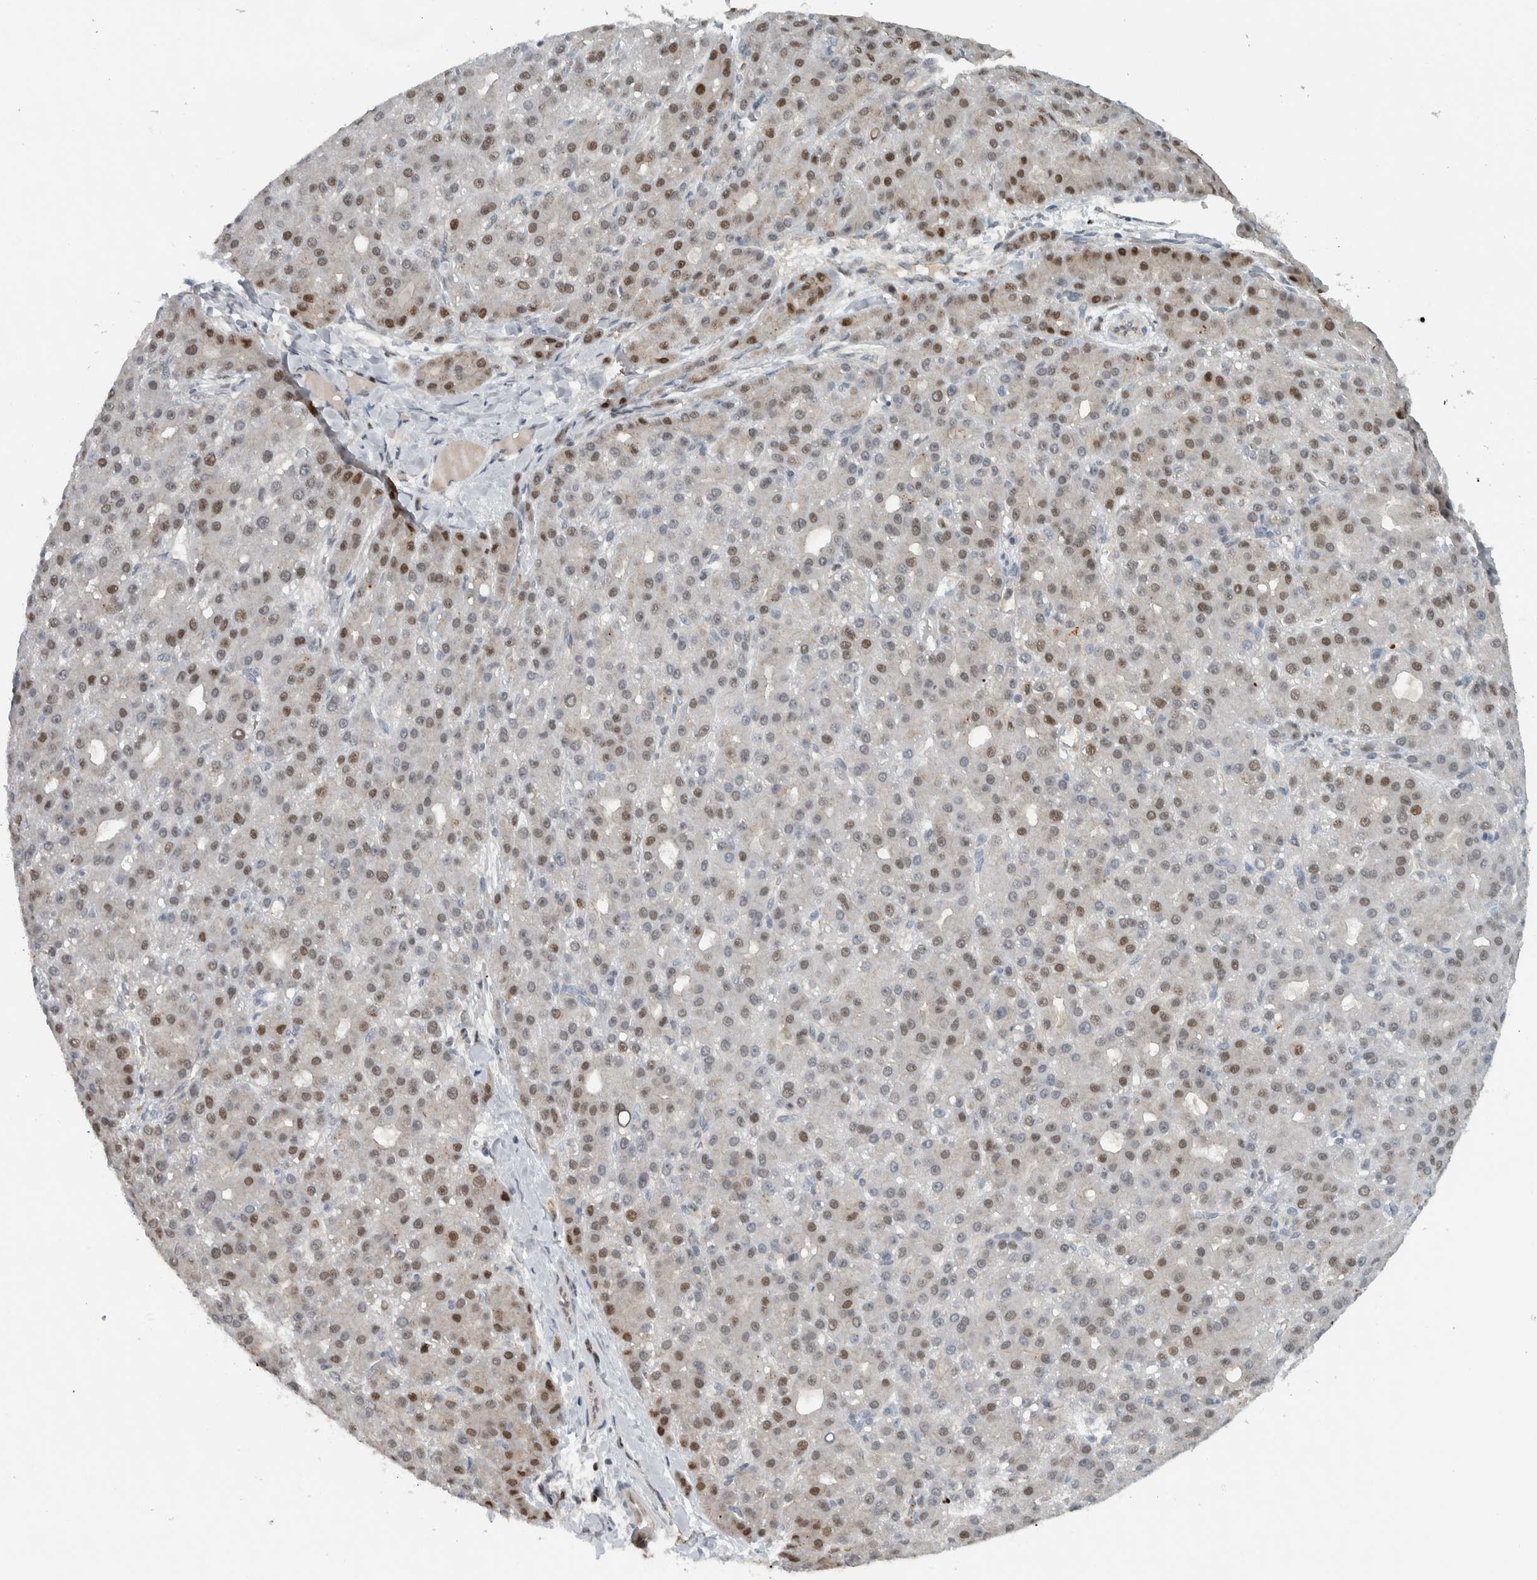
{"staining": {"intensity": "weak", "quantity": ">75%", "location": "cytoplasmic/membranous,nuclear"}, "tissue": "liver cancer", "cell_type": "Tumor cells", "image_type": "cancer", "snomed": [{"axis": "morphology", "description": "Carcinoma, Hepatocellular, NOS"}, {"axis": "topography", "description": "Liver"}], "caption": "High-magnification brightfield microscopy of liver cancer (hepatocellular carcinoma) stained with DAB (brown) and counterstained with hematoxylin (blue). tumor cells exhibit weak cytoplasmic/membranous and nuclear positivity is identified in approximately>75% of cells.", "gene": "ADPRM", "patient": {"sex": "male", "age": 67}}